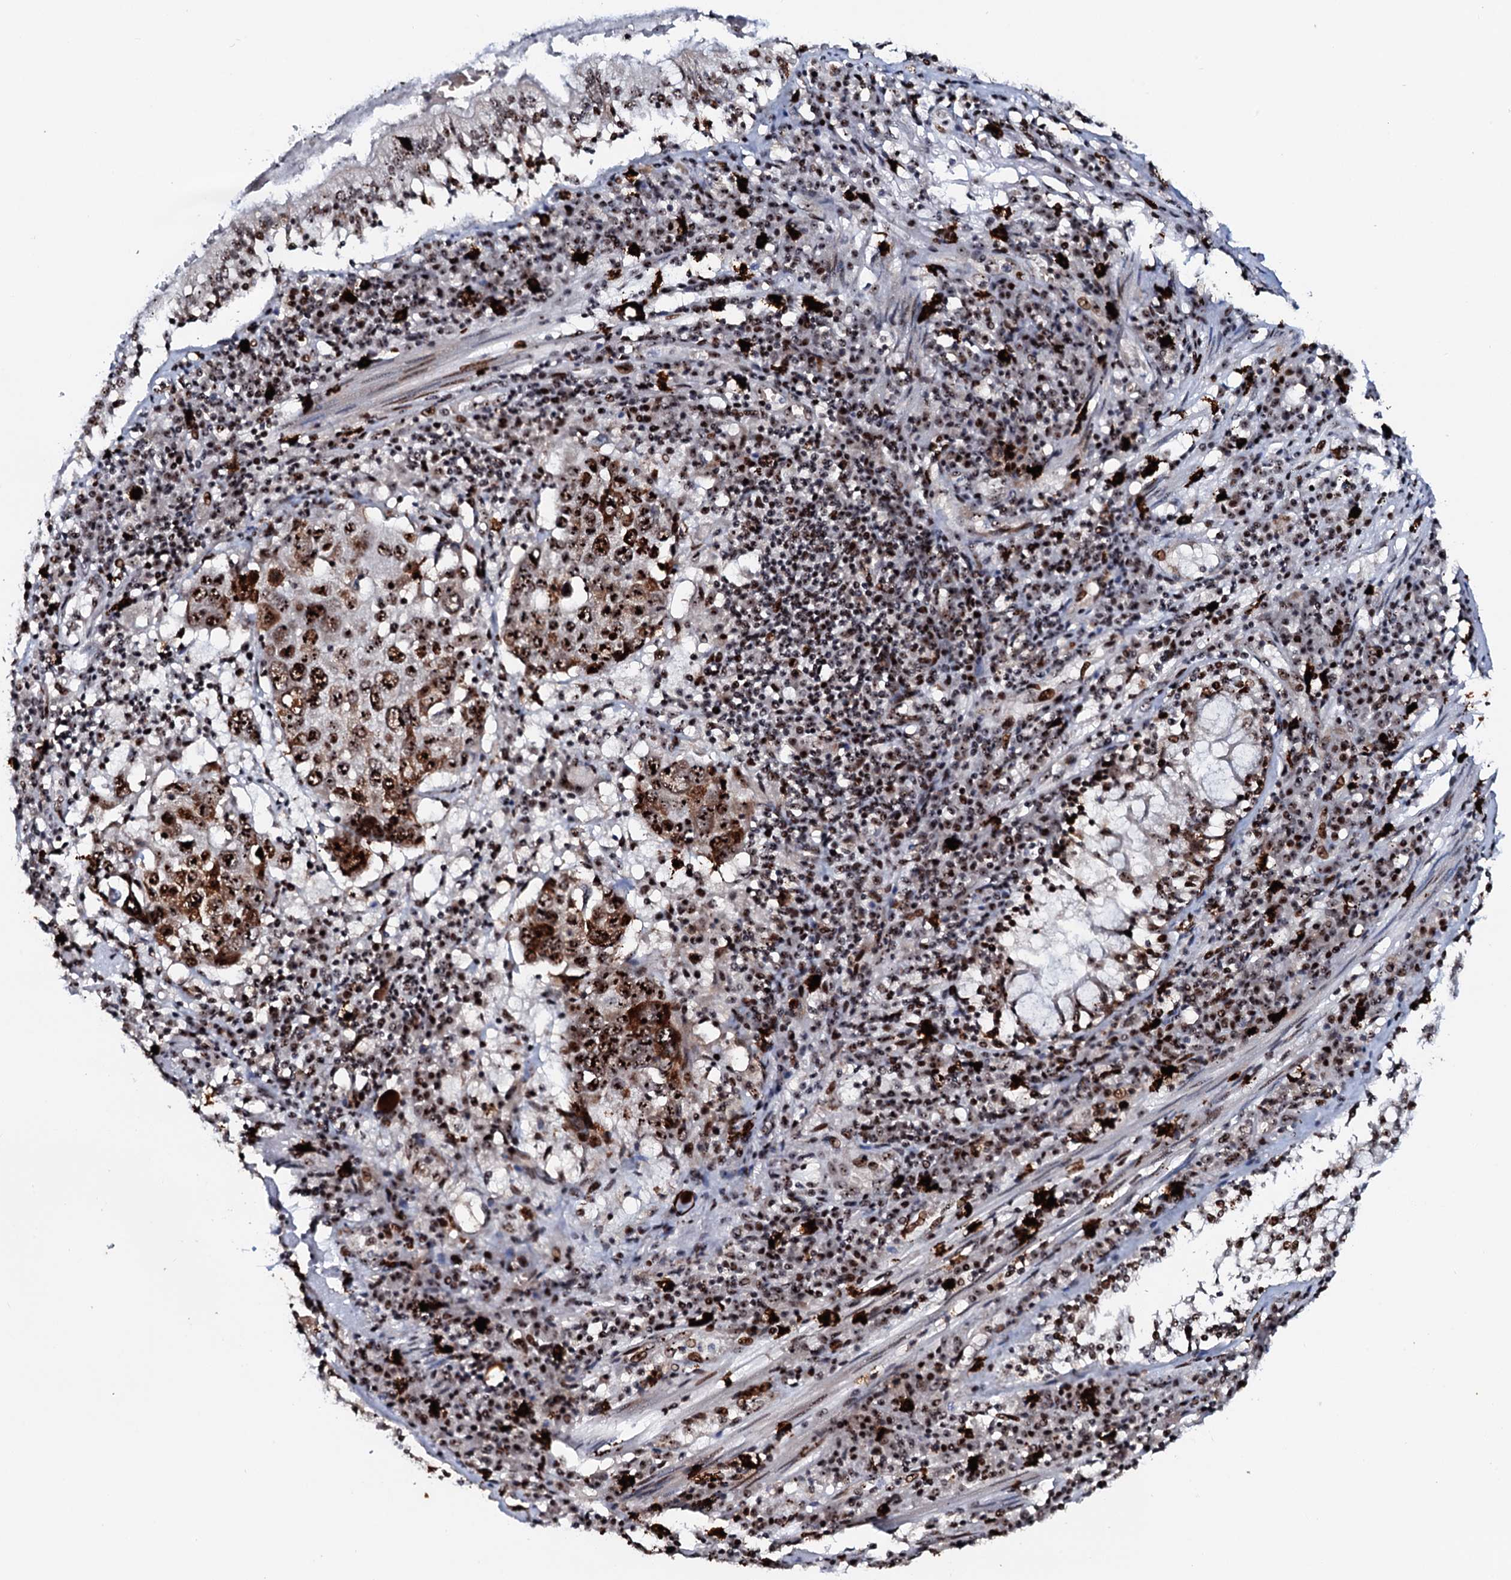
{"staining": {"intensity": "strong", "quantity": ">75%", "location": "nuclear"}, "tissue": "lung cancer", "cell_type": "Tumor cells", "image_type": "cancer", "snomed": [{"axis": "morphology", "description": "Squamous cell carcinoma, NOS"}, {"axis": "topography", "description": "Lung"}], "caption": "This is a histology image of immunohistochemistry (IHC) staining of squamous cell carcinoma (lung), which shows strong expression in the nuclear of tumor cells.", "gene": "NEUROG3", "patient": {"sex": "male", "age": 65}}